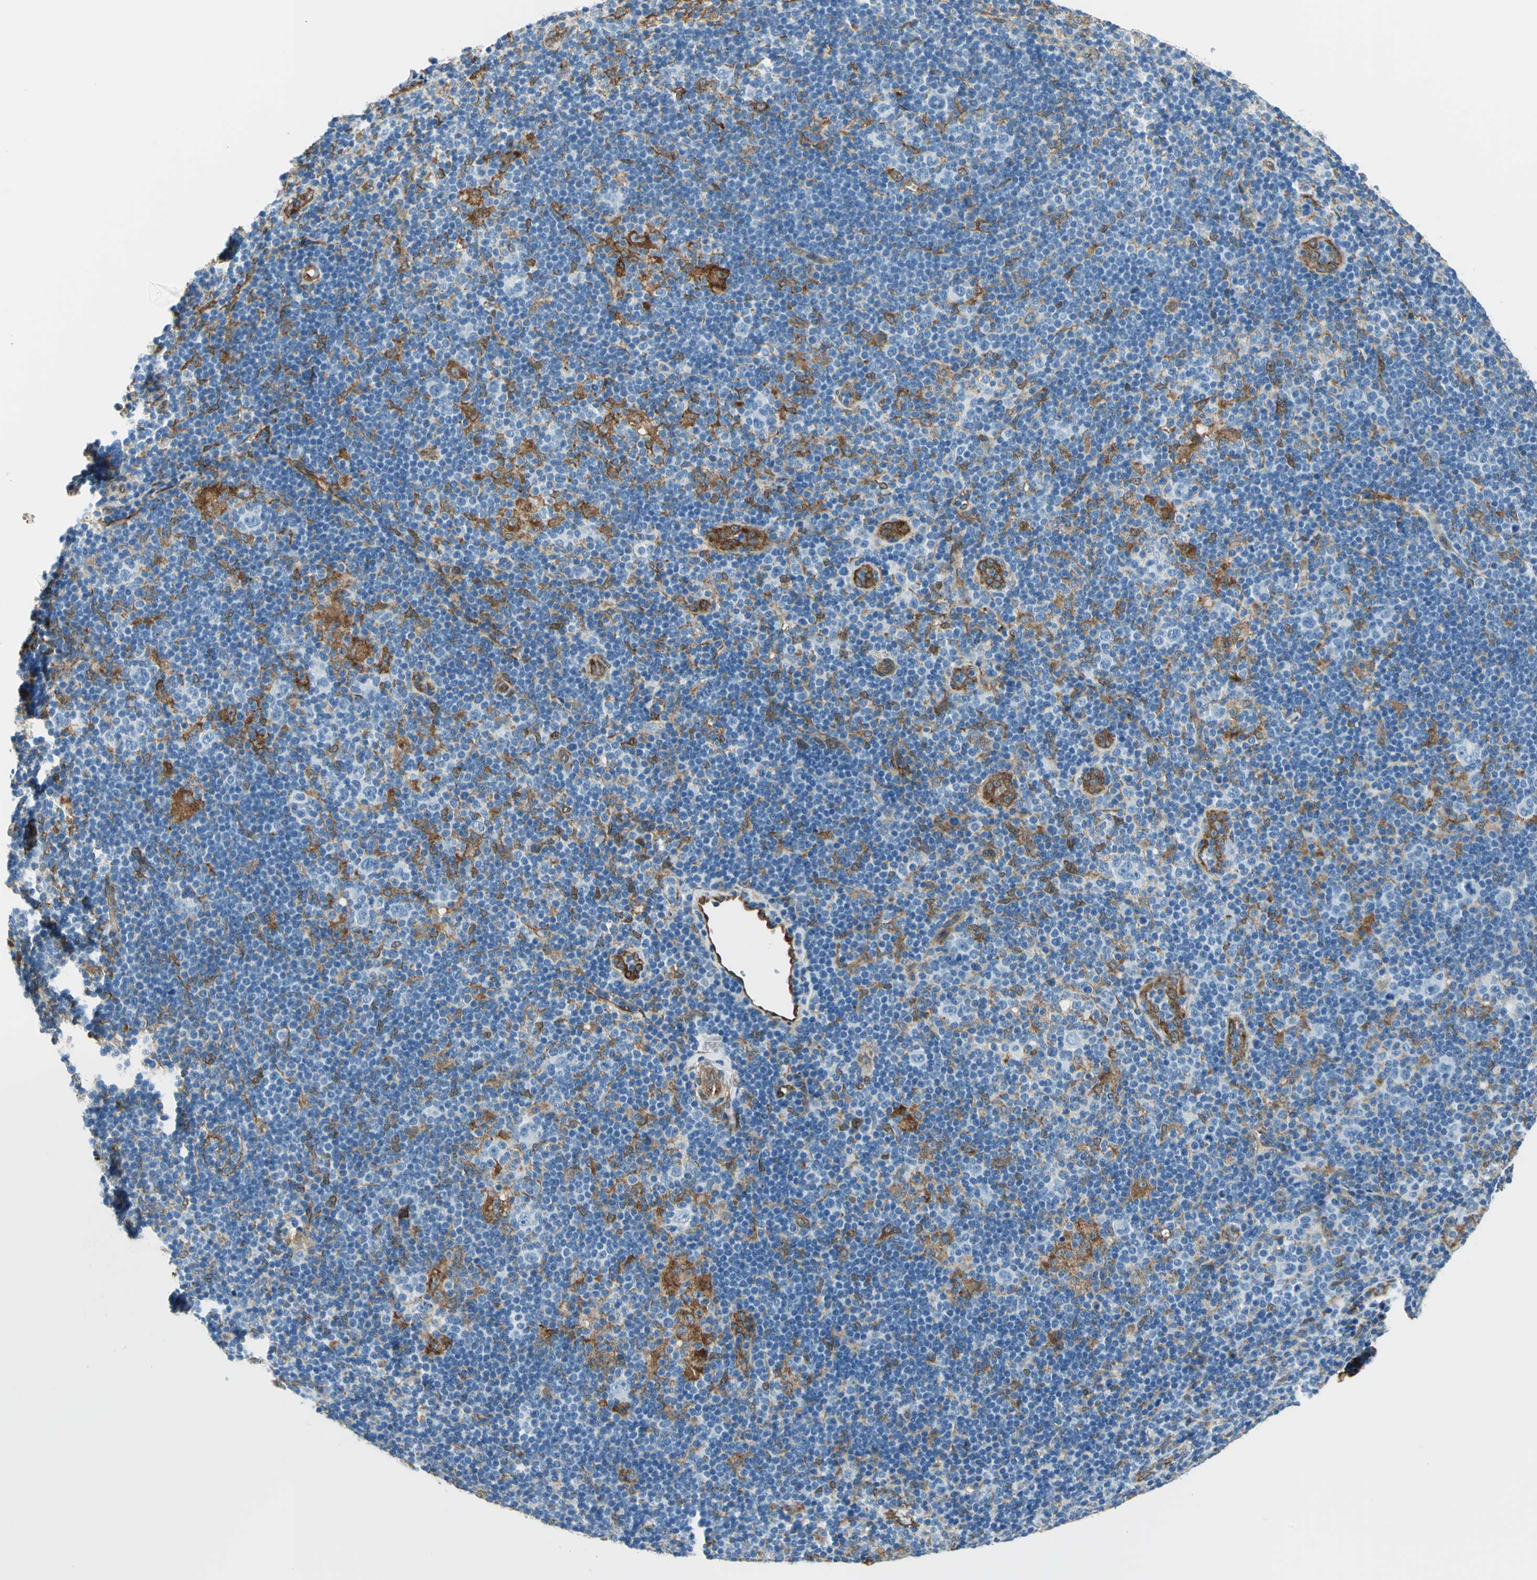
{"staining": {"intensity": "negative", "quantity": "none", "location": "none"}, "tissue": "lymphoma", "cell_type": "Tumor cells", "image_type": "cancer", "snomed": [{"axis": "morphology", "description": "Hodgkin's disease, NOS"}, {"axis": "topography", "description": "Lymph node"}], "caption": "A photomicrograph of lymphoma stained for a protein reveals no brown staining in tumor cells.", "gene": "HSPB1", "patient": {"sex": "female", "age": 57}}